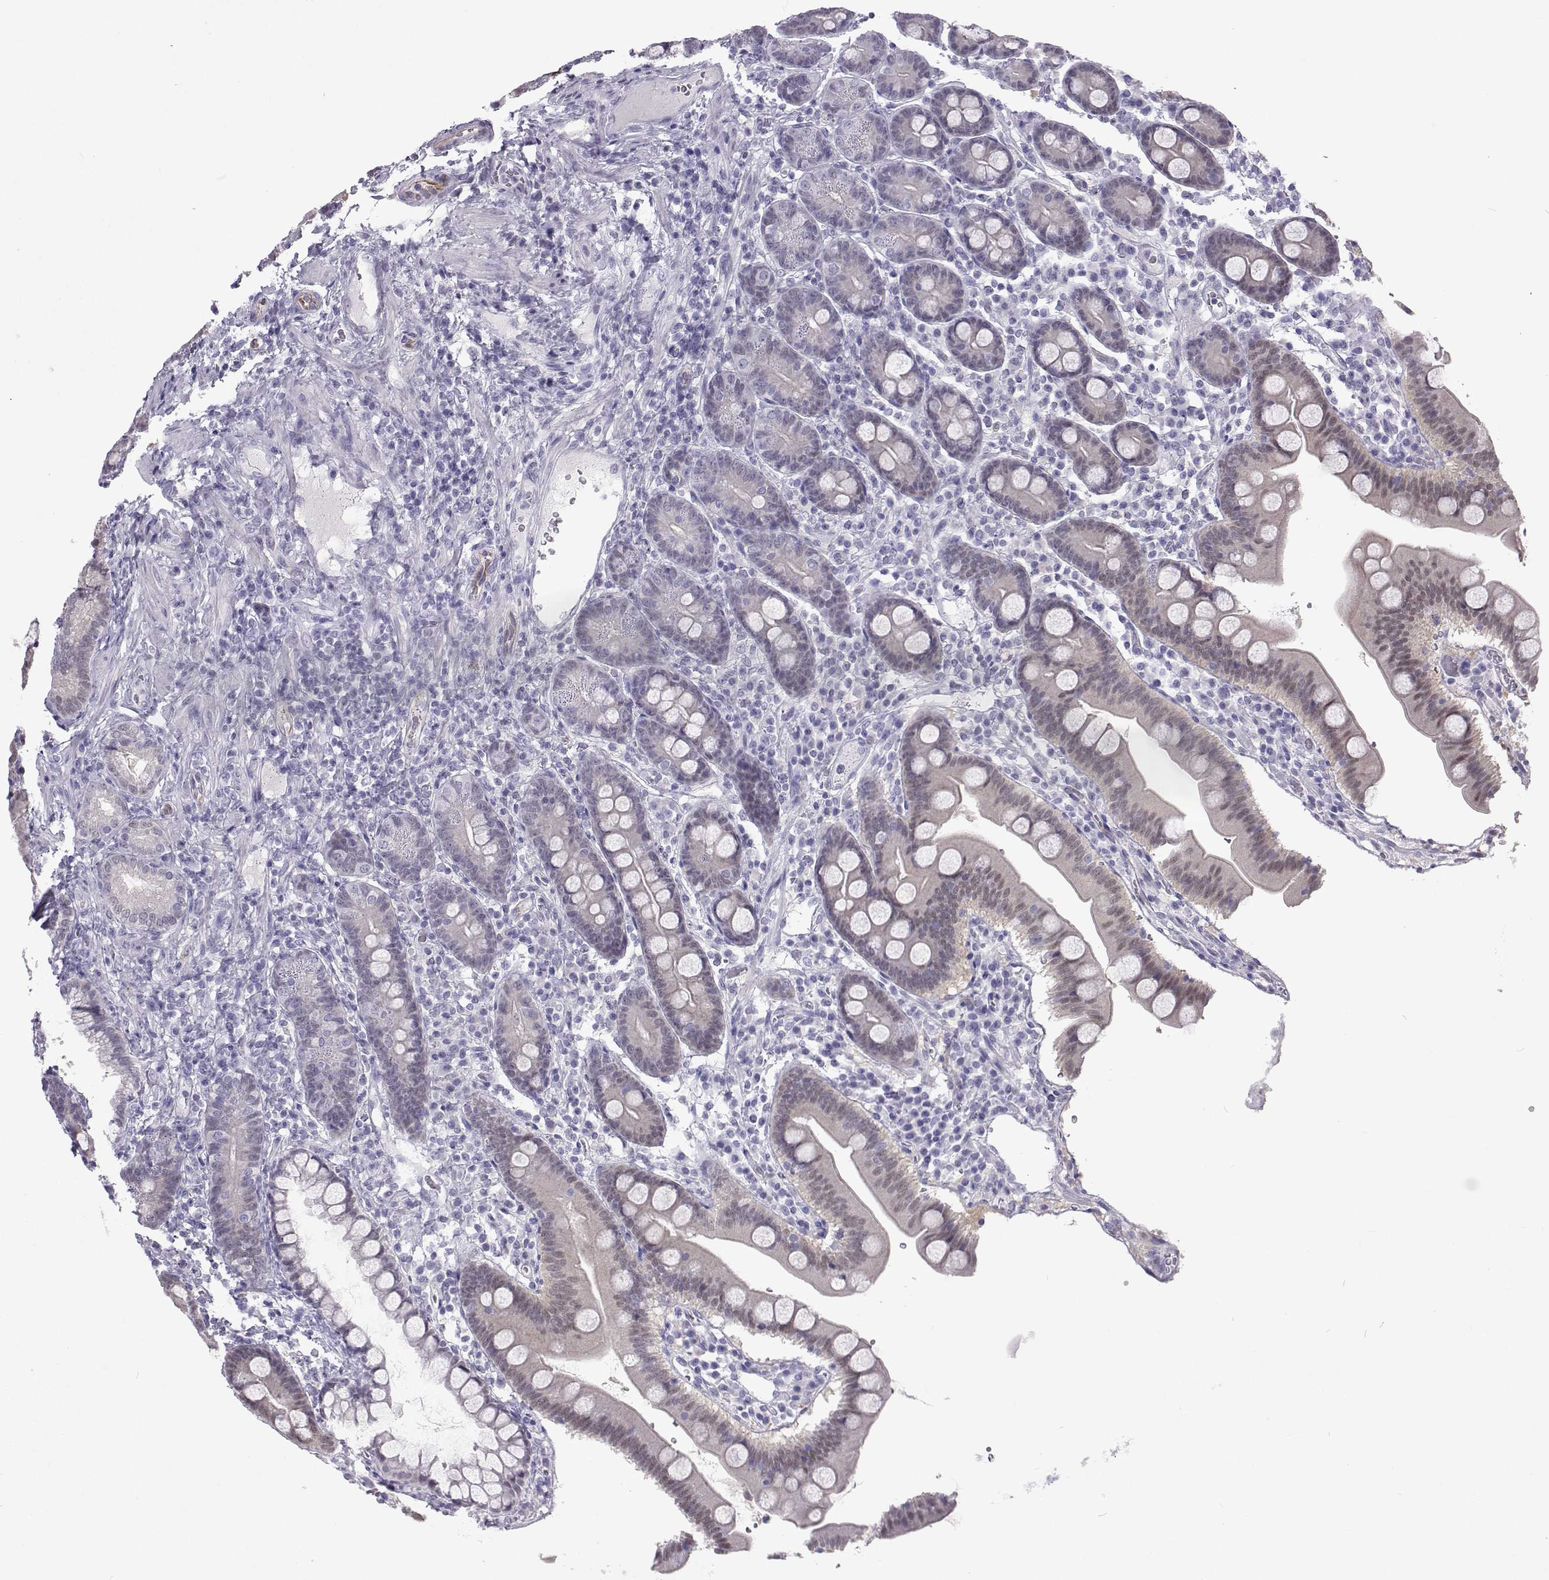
{"staining": {"intensity": "weak", "quantity": "<25%", "location": "nuclear"}, "tissue": "duodenum", "cell_type": "Glandular cells", "image_type": "normal", "snomed": [{"axis": "morphology", "description": "Normal tissue, NOS"}, {"axis": "topography", "description": "Pancreas"}, {"axis": "topography", "description": "Duodenum"}], "caption": "A photomicrograph of human duodenum is negative for staining in glandular cells. (IHC, brightfield microscopy, high magnification).", "gene": "GALM", "patient": {"sex": "male", "age": 59}}